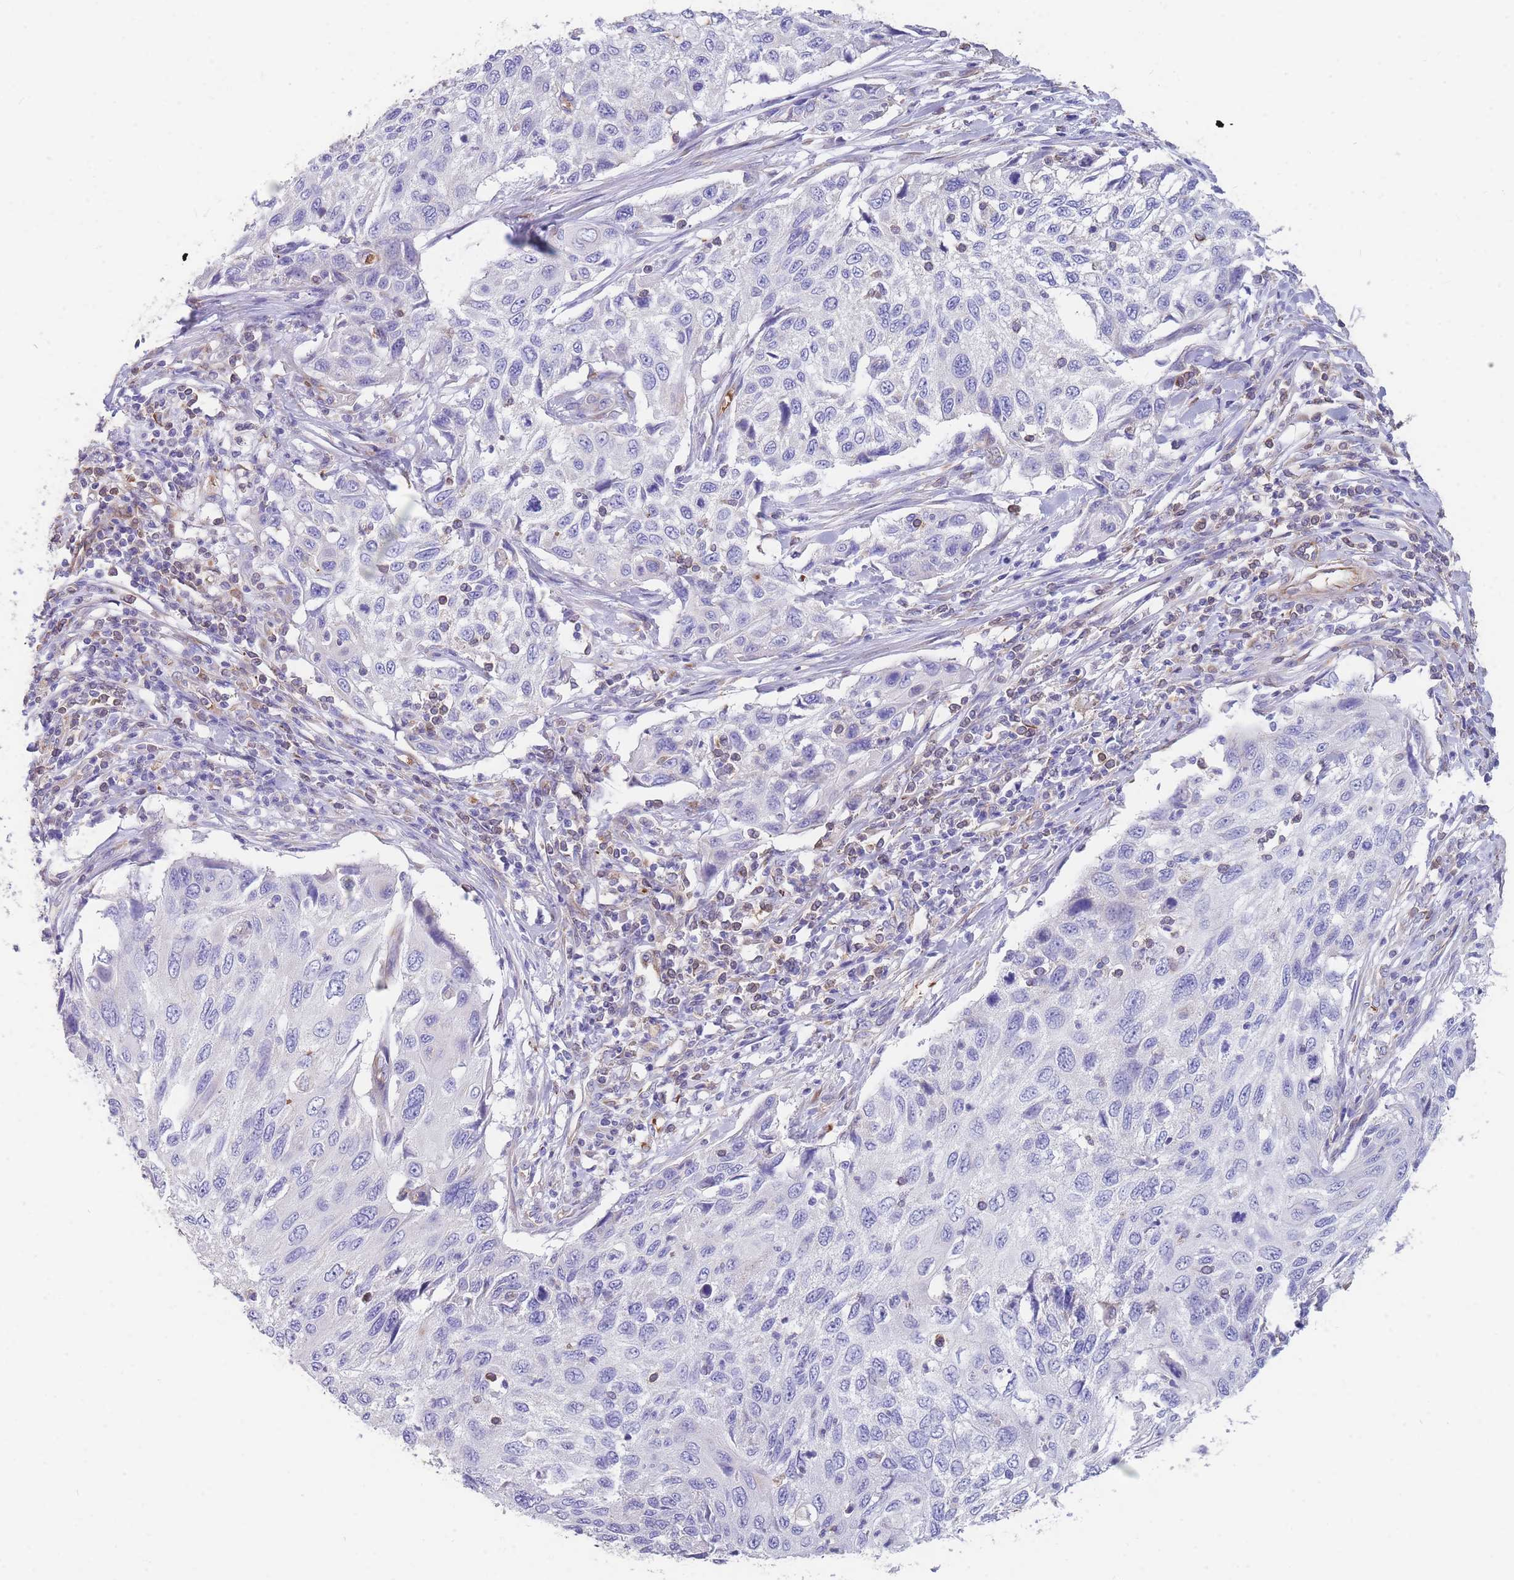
{"staining": {"intensity": "negative", "quantity": "none", "location": "none"}, "tissue": "cervical cancer", "cell_type": "Tumor cells", "image_type": "cancer", "snomed": [{"axis": "morphology", "description": "Squamous cell carcinoma, NOS"}, {"axis": "topography", "description": "Cervix"}], "caption": "Photomicrograph shows no significant protein positivity in tumor cells of cervical squamous cell carcinoma.", "gene": "ANKRD53", "patient": {"sex": "female", "age": 70}}